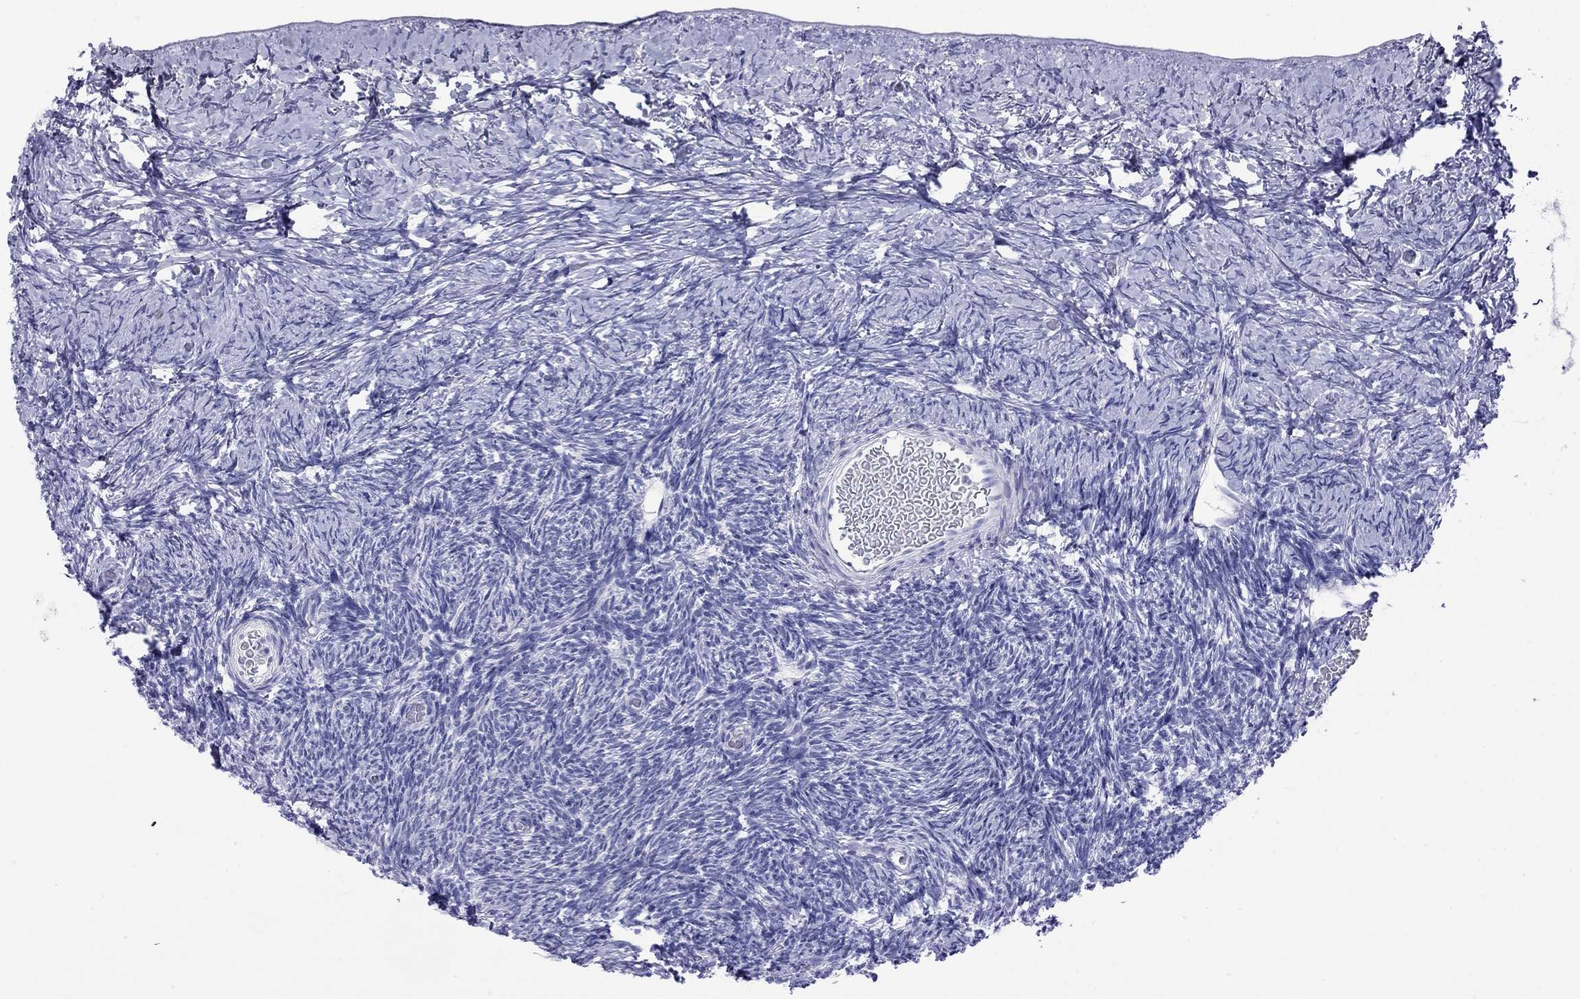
{"staining": {"intensity": "moderate", "quantity": "25%-75%", "location": "nuclear"}, "tissue": "ovary", "cell_type": "Follicle cells", "image_type": "normal", "snomed": [{"axis": "morphology", "description": "Normal tissue, NOS"}, {"axis": "topography", "description": "Ovary"}], "caption": "Immunohistochemical staining of normal human ovary displays medium levels of moderate nuclear positivity in approximately 25%-75% of follicle cells.", "gene": "FIGLA", "patient": {"sex": "female", "age": 39}}